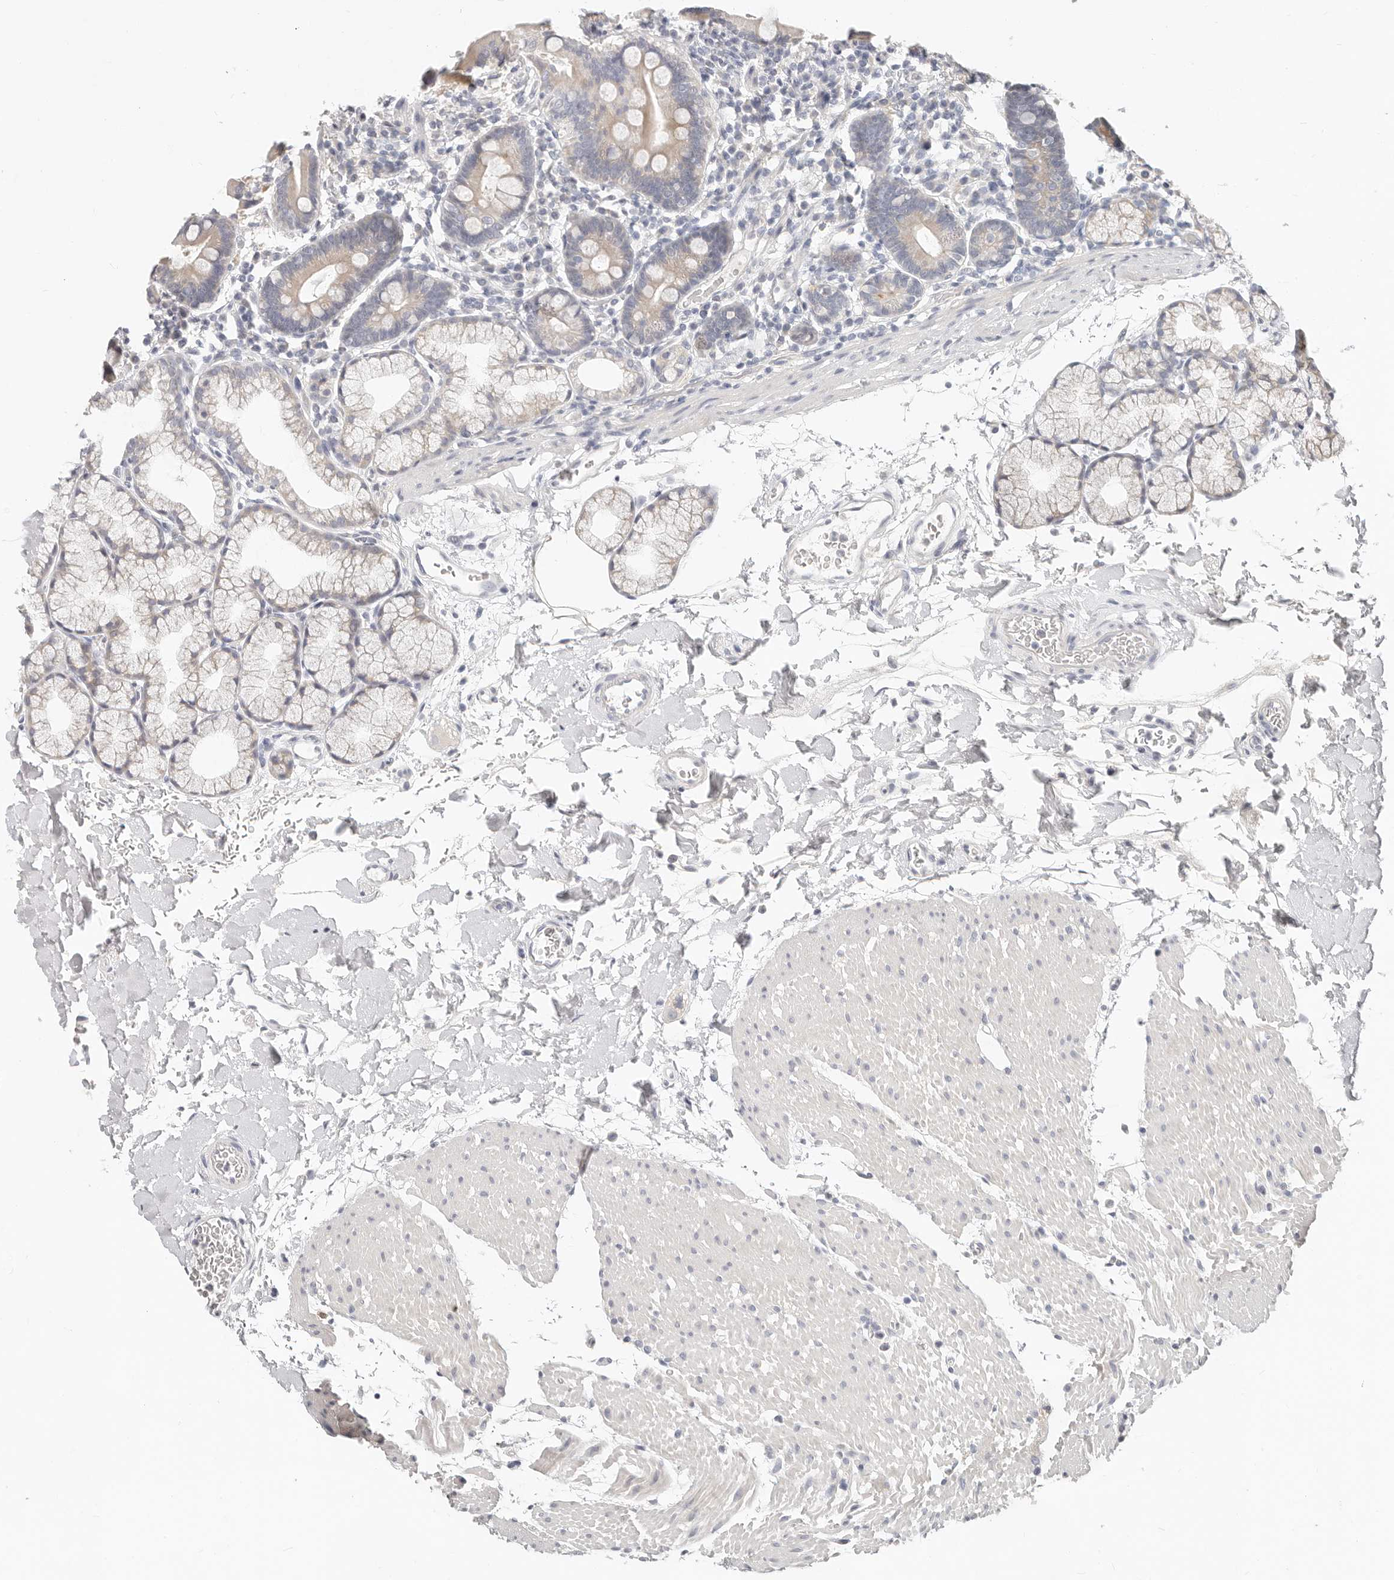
{"staining": {"intensity": "negative", "quantity": "none", "location": "none"}, "tissue": "duodenum", "cell_type": "Glandular cells", "image_type": "normal", "snomed": [{"axis": "morphology", "description": "Normal tissue, NOS"}, {"axis": "topography", "description": "Duodenum"}], "caption": "Immunohistochemical staining of normal human duodenum exhibits no significant positivity in glandular cells. (Stains: DAB (3,3'-diaminobenzidine) immunohistochemistry with hematoxylin counter stain, Microscopy: brightfield microscopy at high magnification).", "gene": "TMEM63B", "patient": {"sex": "male", "age": 54}}